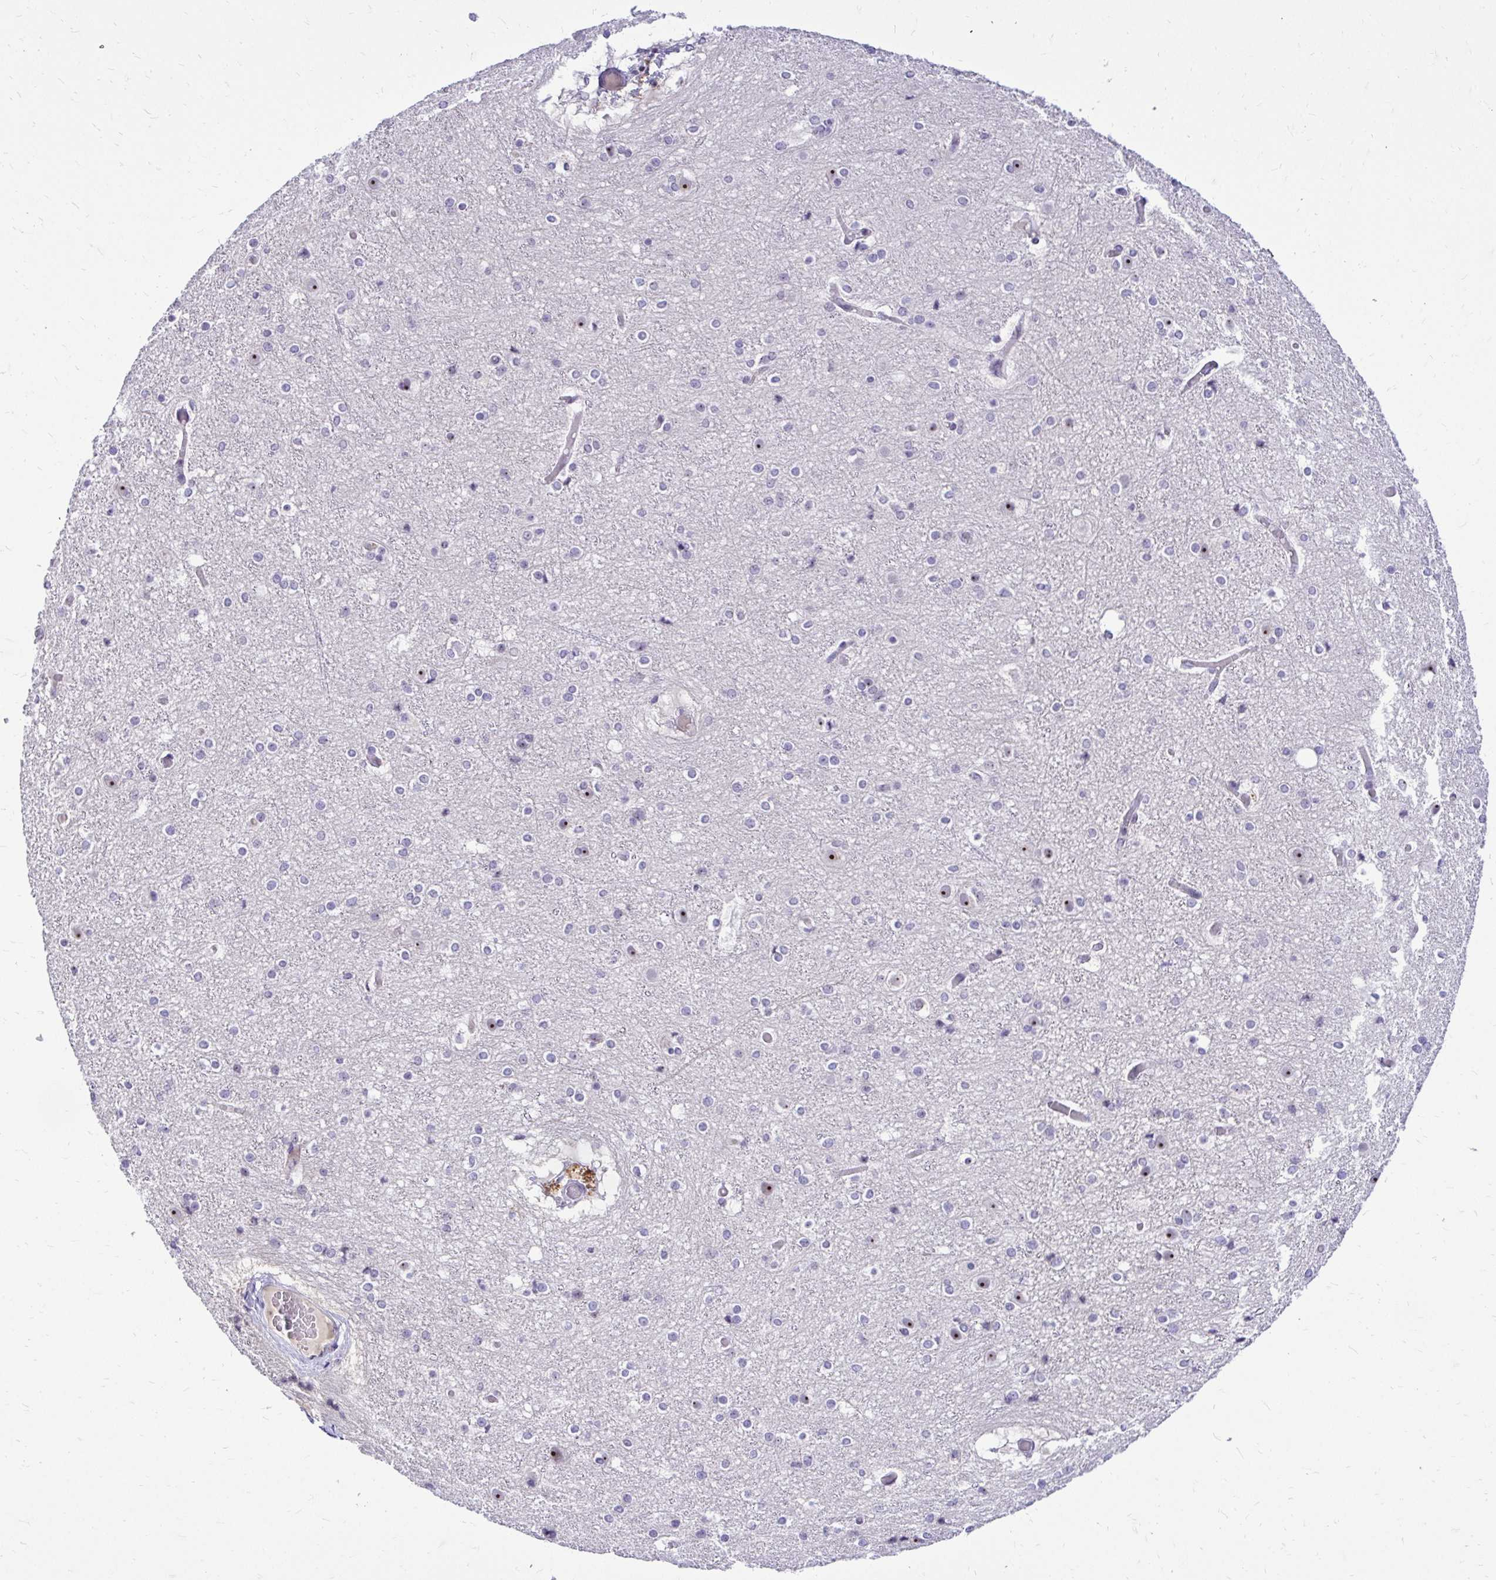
{"staining": {"intensity": "negative", "quantity": "none", "location": "none"}, "tissue": "cerebral cortex", "cell_type": "Endothelial cells", "image_type": "normal", "snomed": [{"axis": "morphology", "description": "Normal tissue, NOS"}, {"axis": "topography", "description": "Cerebral cortex"}], "caption": "Protein analysis of unremarkable cerebral cortex shows no significant staining in endothelial cells.", "gene": "NIFK", "patient": {"sex": "female", "age": 52}}